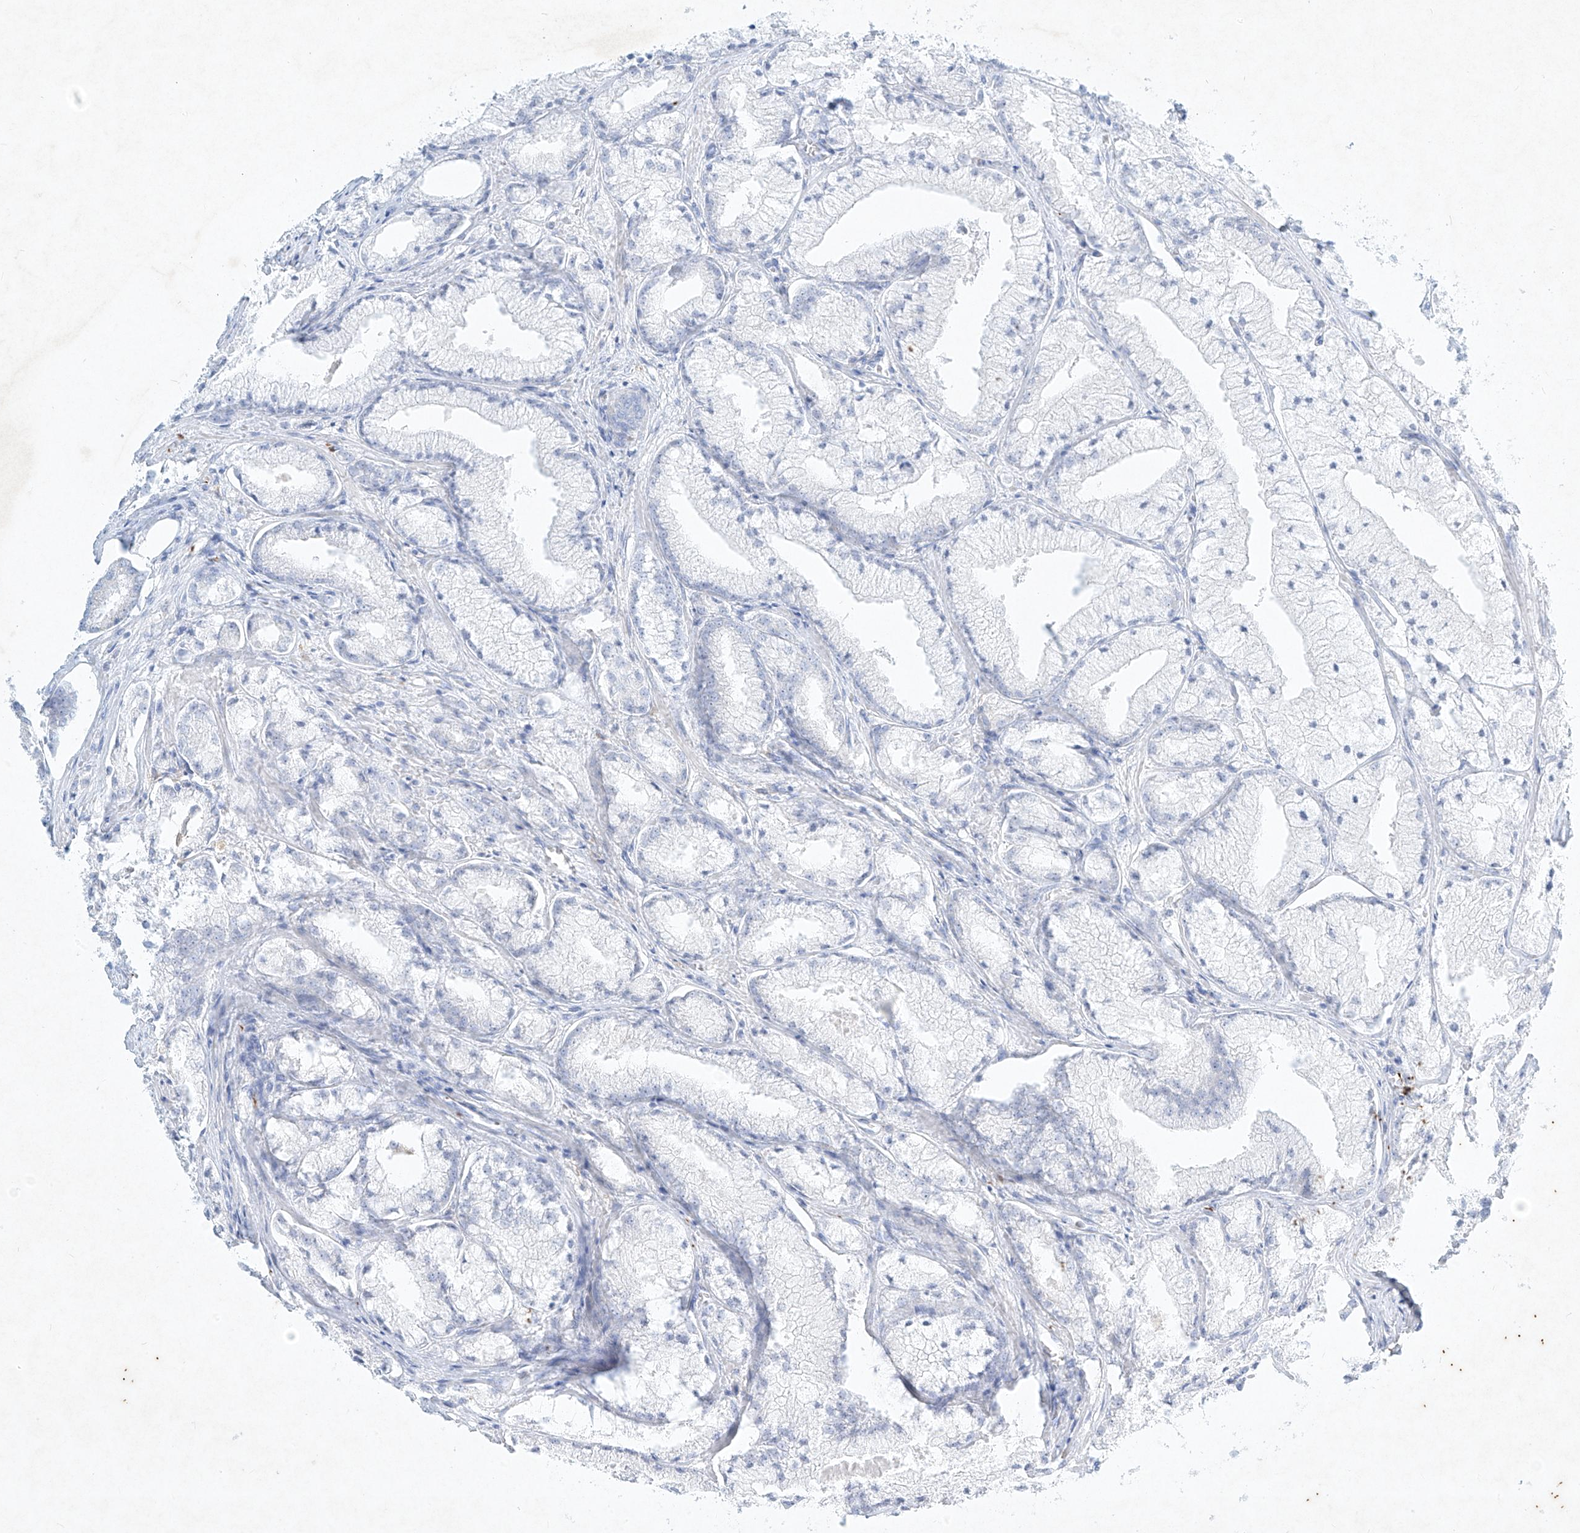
{"staining": {"intensity": "negative", "quantity": "none", "location": "none"}, "tissue": "prostate cancer", "cell_type": "Tumor cells", "image_type": "cancer", "snomed": [{"axis": "morphology", "description": "Adenocarcinoma, High grade"}, {"axis": "topography", "description": "Prostate"}], "caption": "Tumor cells are negative for brown protein staining in high-grade adenocarcinoma (prostate). The staining was performed using DAB to visualize the protein expression in brown, while the nuclei were stained in blue with hematoxylin (Magnification: 20x).", "gene": "PLEK", "patient": {"sex": "male", "age": 50}}